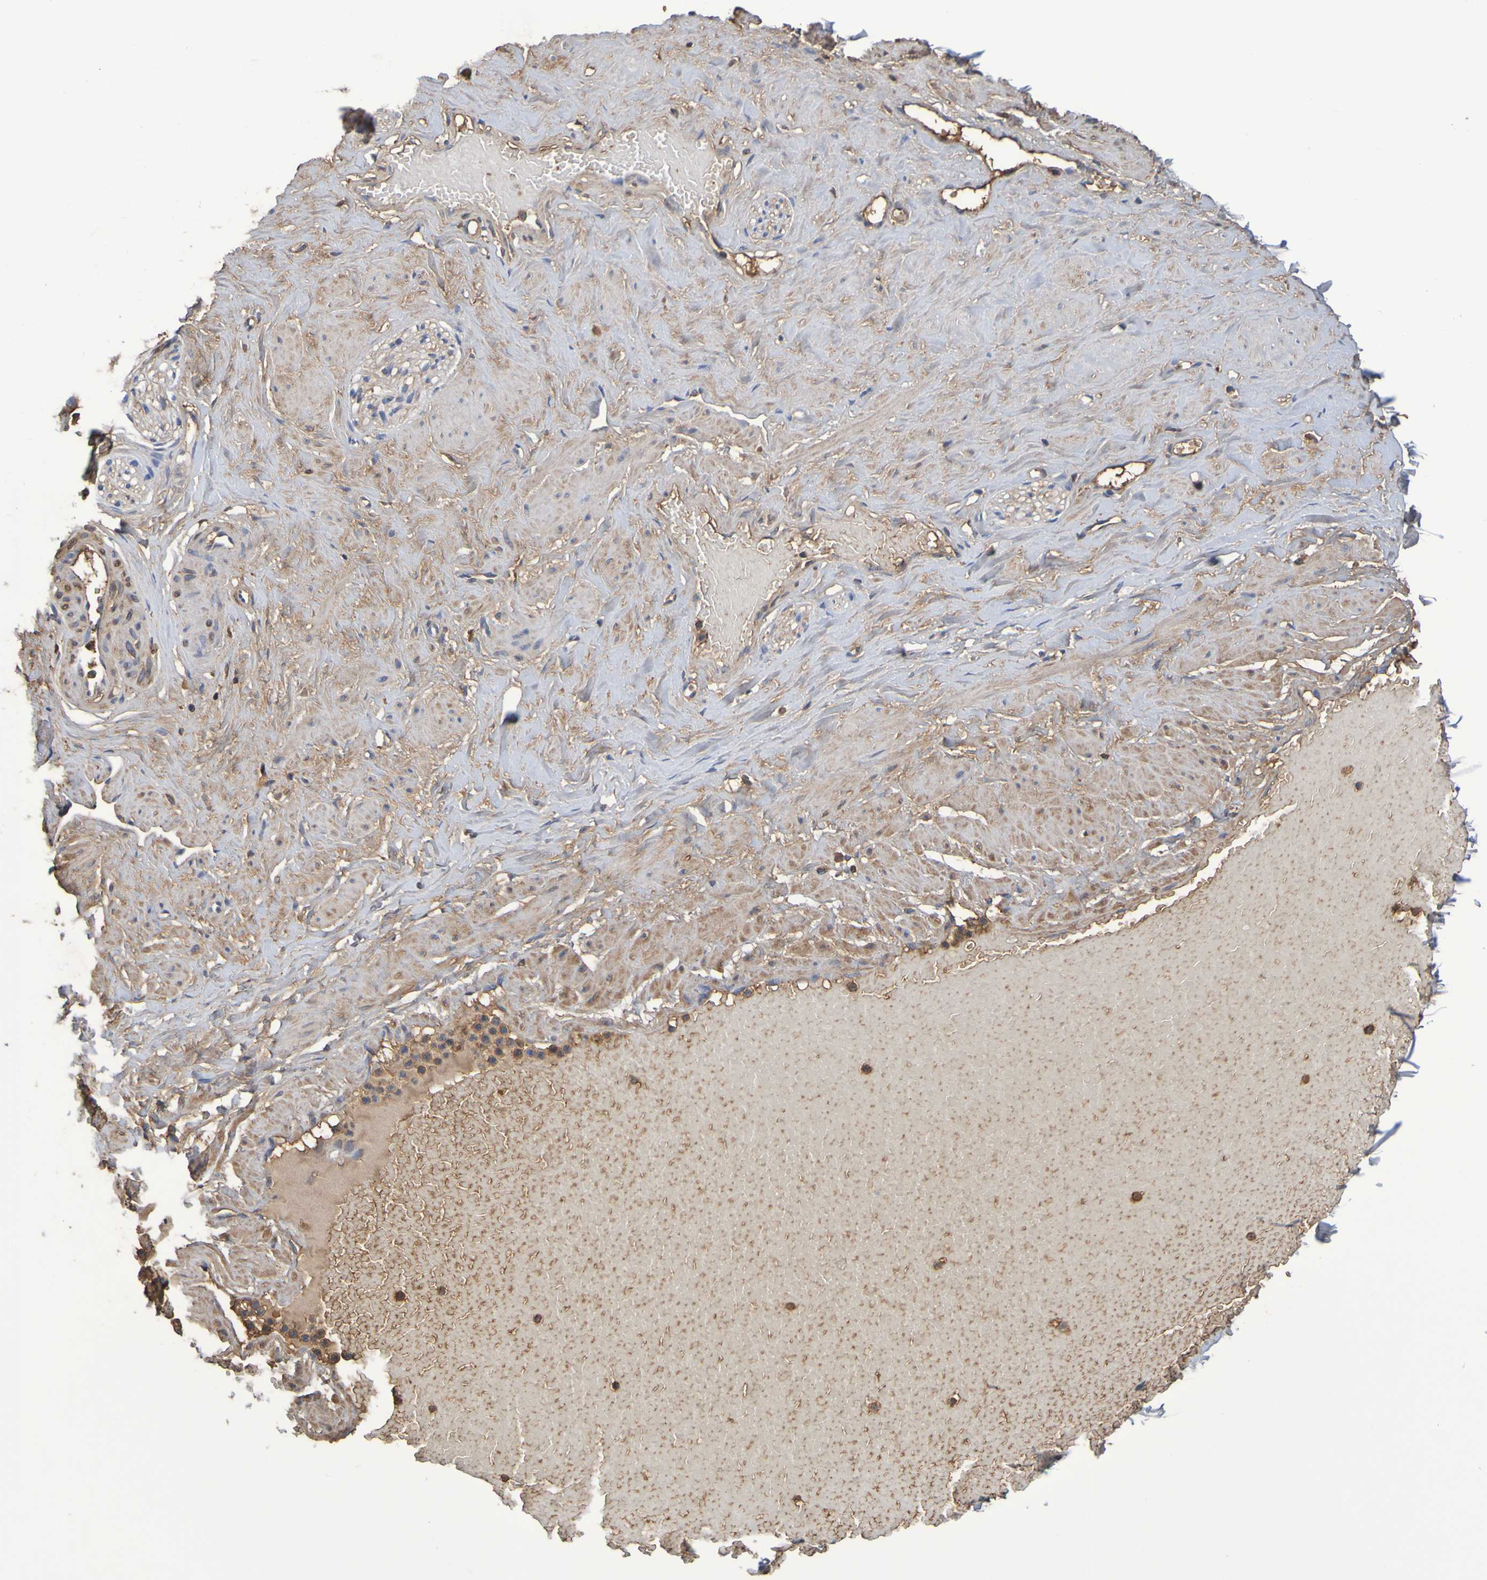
{"staining": {"intensity": "strong", "quantity": ">75%", "location": "cytoplasmic/membranous"}, "tissue": "adipose tissue", "cell_type": "Adipocytes", "image_type": "normal", "snomed": [{"axis": "morphology", "description": "Normal tissue, NOS"}, {"axis": "topography", "description": "Soft tissue"}, {"axis": "topography", "description": "Vascular tissue"}], "caption": "Brown immunohistochemical staining in unremarkable adipose tissue displays strong cytoplasmic/membranous expression in approximately >75% of adipocytes.", "gene": "GAB3", "patient": {"sex": "female", "age": 35}}